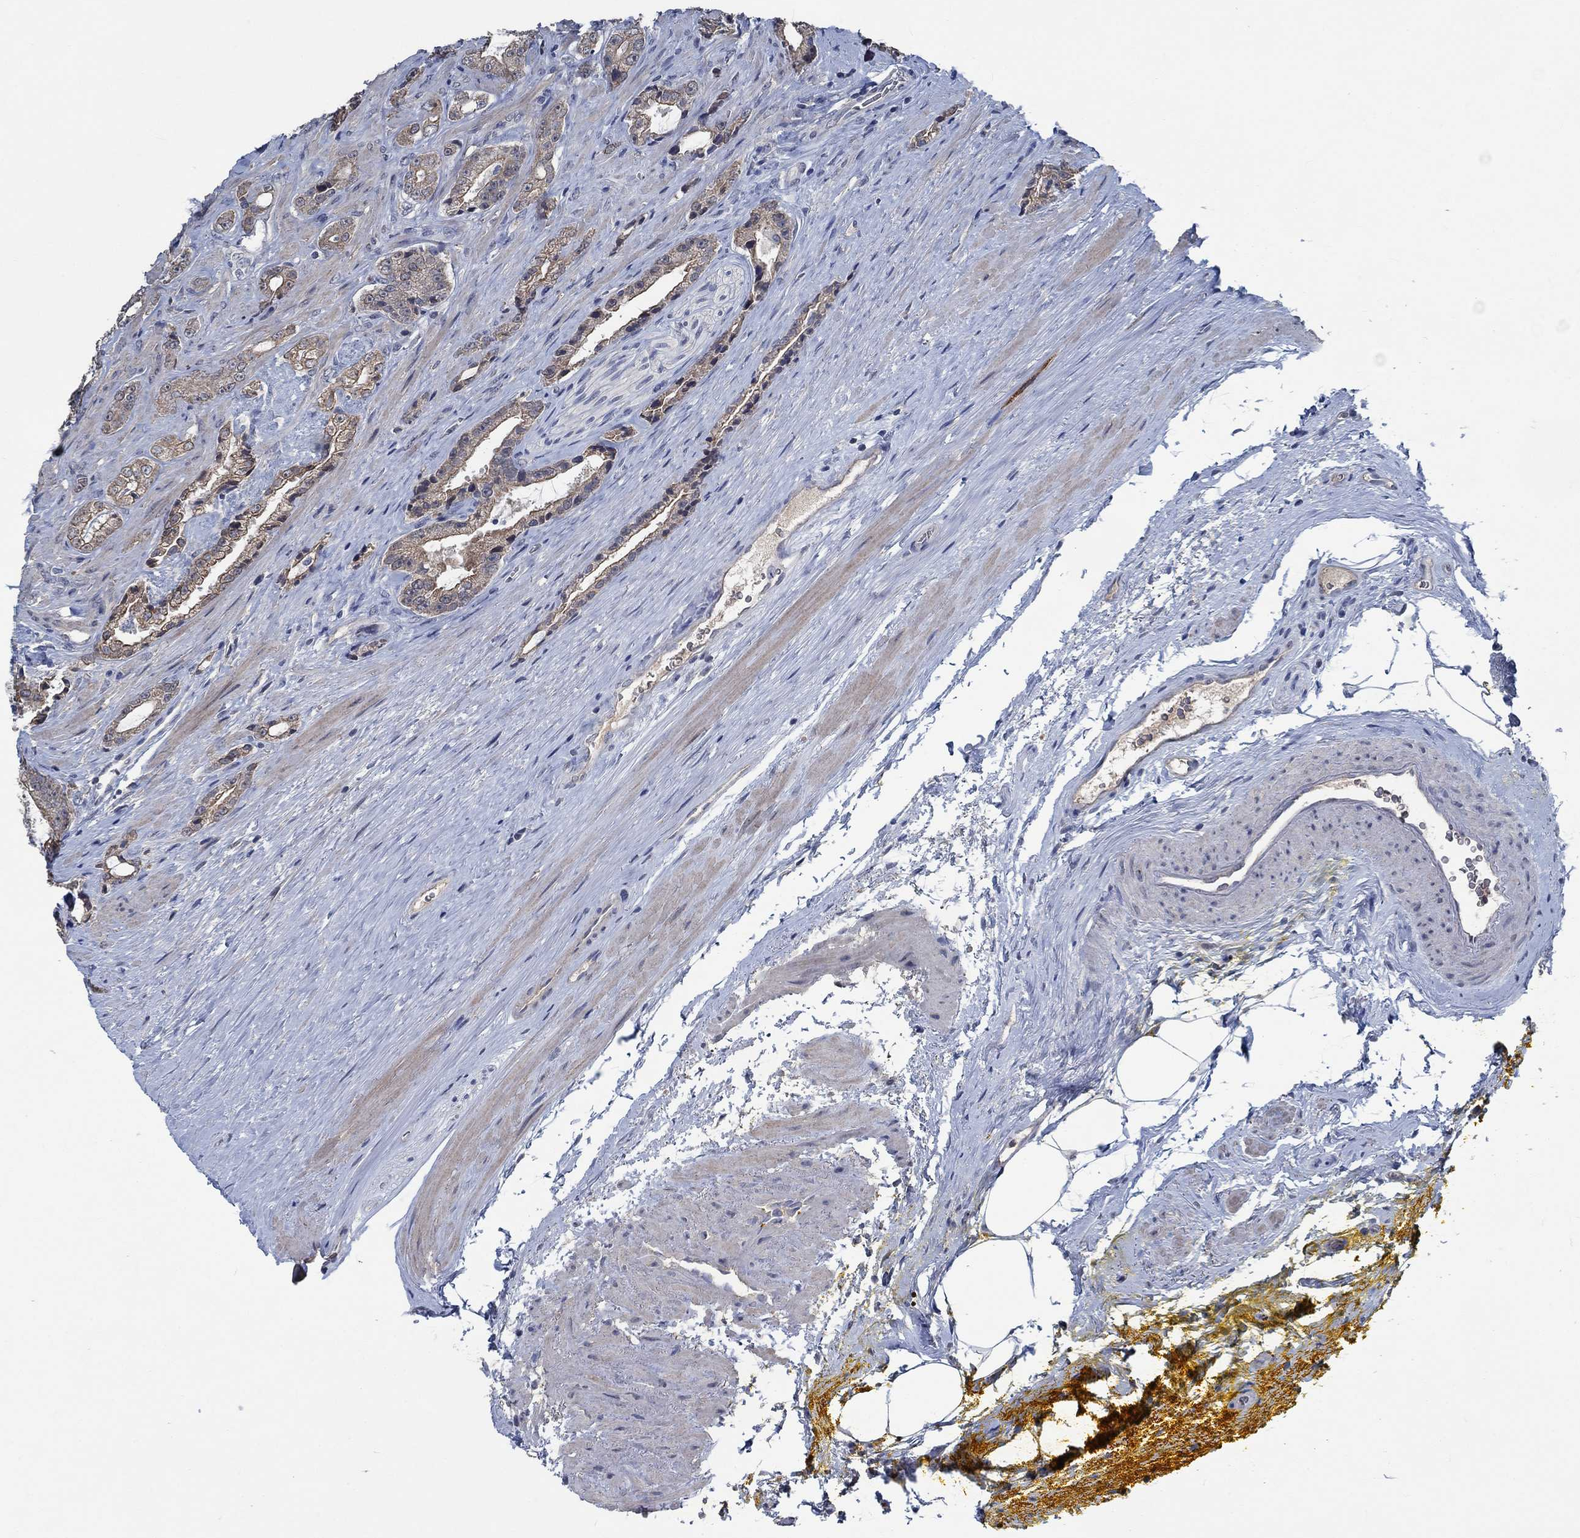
{"staining": {"intensity": "negative", "quantity": "none", "location": "none"}, "tissue": "prostate cancer", "cell_type": "Tumor cells", "image_type": "cancer", "snomed": [{"axis": "morphology", "description": "Adenocarcinoma, NOS"}, {"axis": "topography", "description": "Prostate"}], "caption": "High magnification brightfield microscopy of prostate adenocarcinoma stained with DAB (3,3'-diaminobenzidine) (brown) and counterstained with hematoxylin (blue): tumor cells show no significant positivity.", "gene": "OBSCN", "patient": {"sex": "male", "age": 67}}